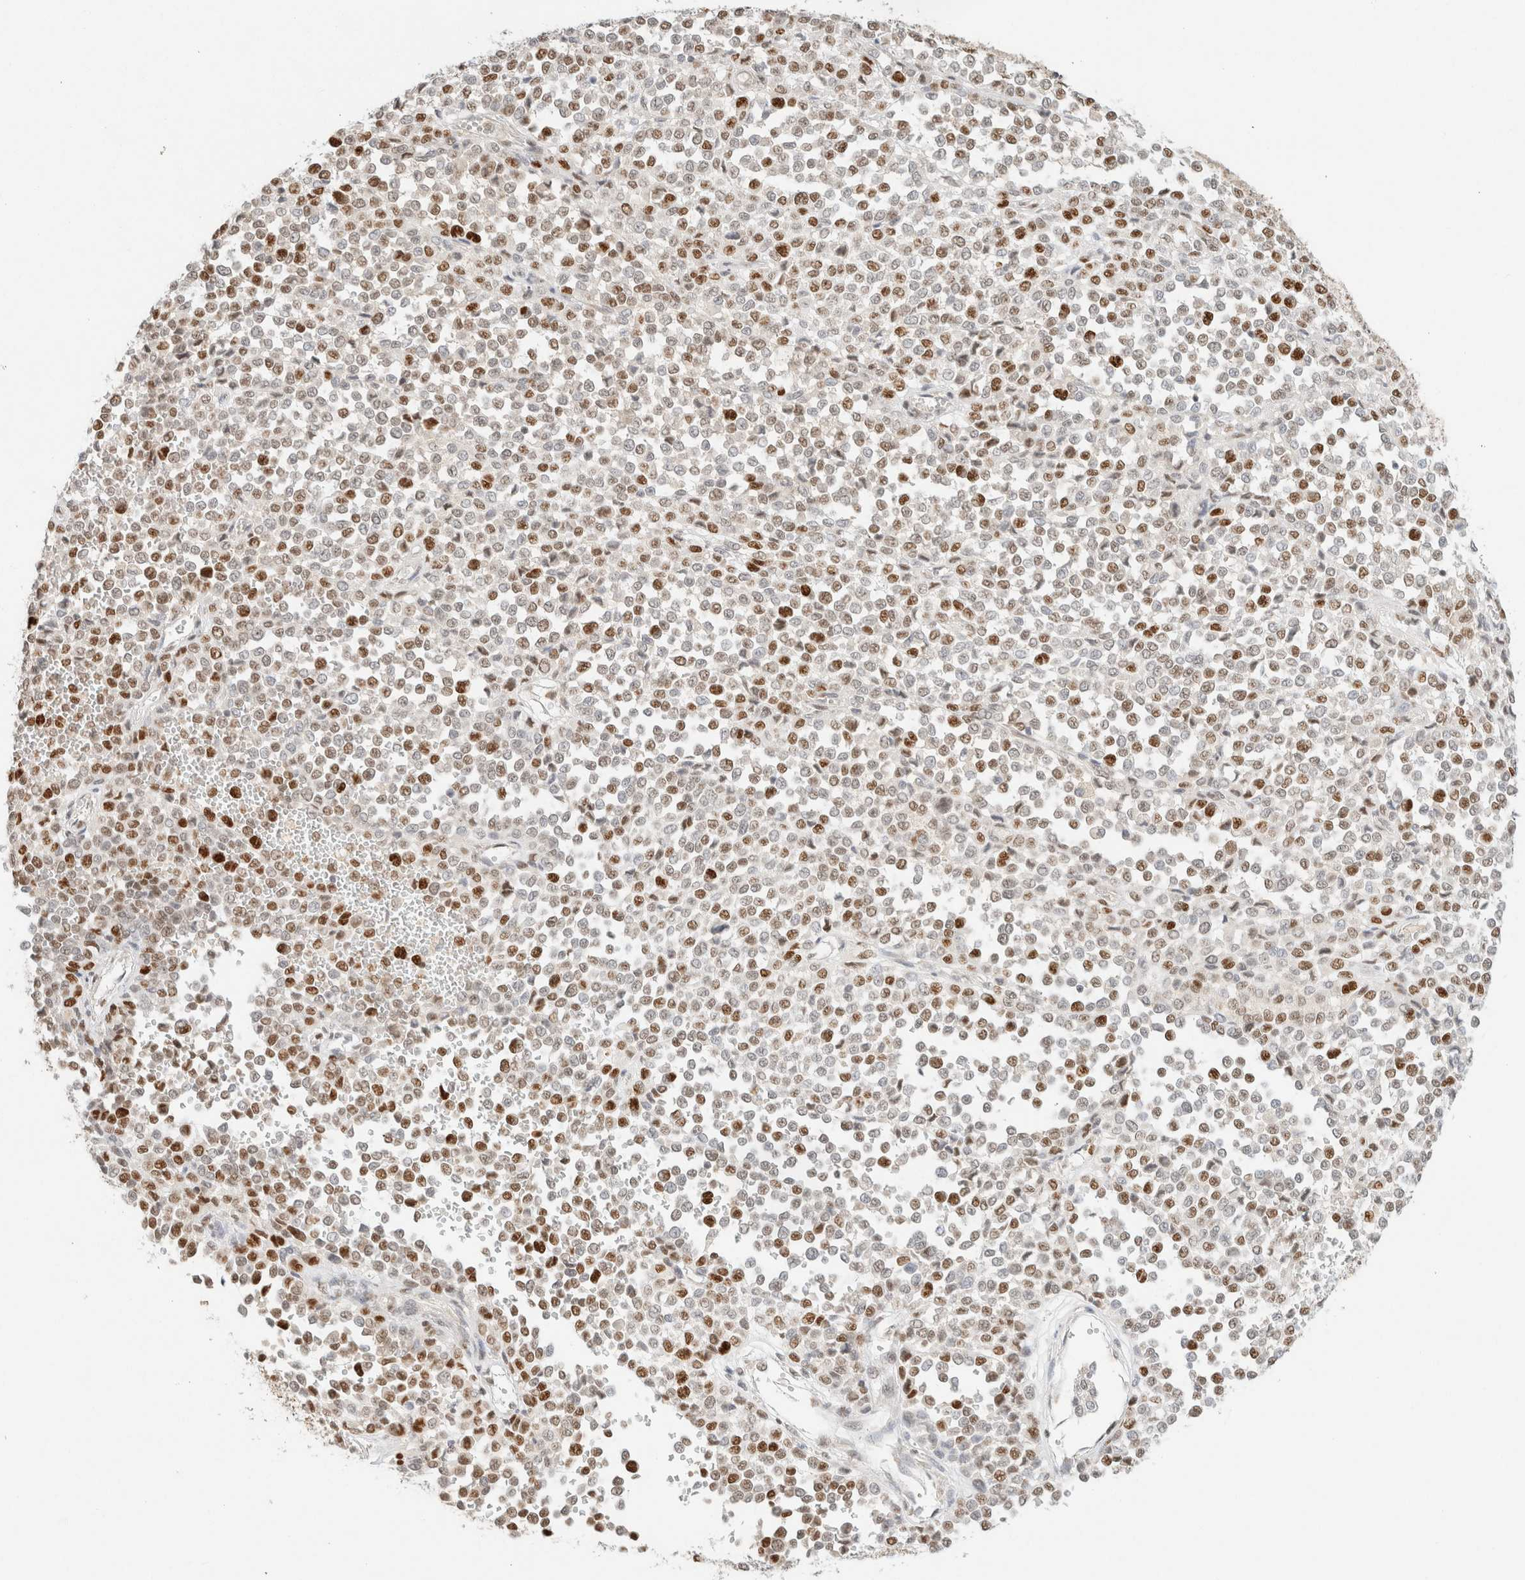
{"staining": {"intensity": "strong", "quantity": "25%-75%", "location": "nuclear"}, "tissue": "melanoma", "cell_type": "Tumor cells", "image_type": "cancer", "snomed": [{"axis": "morphology", "description": "Malignant melanoma, Metastatic site"}, {"axis": "topography", "description": "Pancreas"}], "caption": "Immunohistochemistry of human malignant melanoma (metastatic site) shows high levels of strong nuclear positivity in approximately 25%-75% of tumor cells. (Brightfield microscopy of DAB IHC at high magnification).", "gene": "DDB2", "patient": {"sex": "female", "age": 30}}